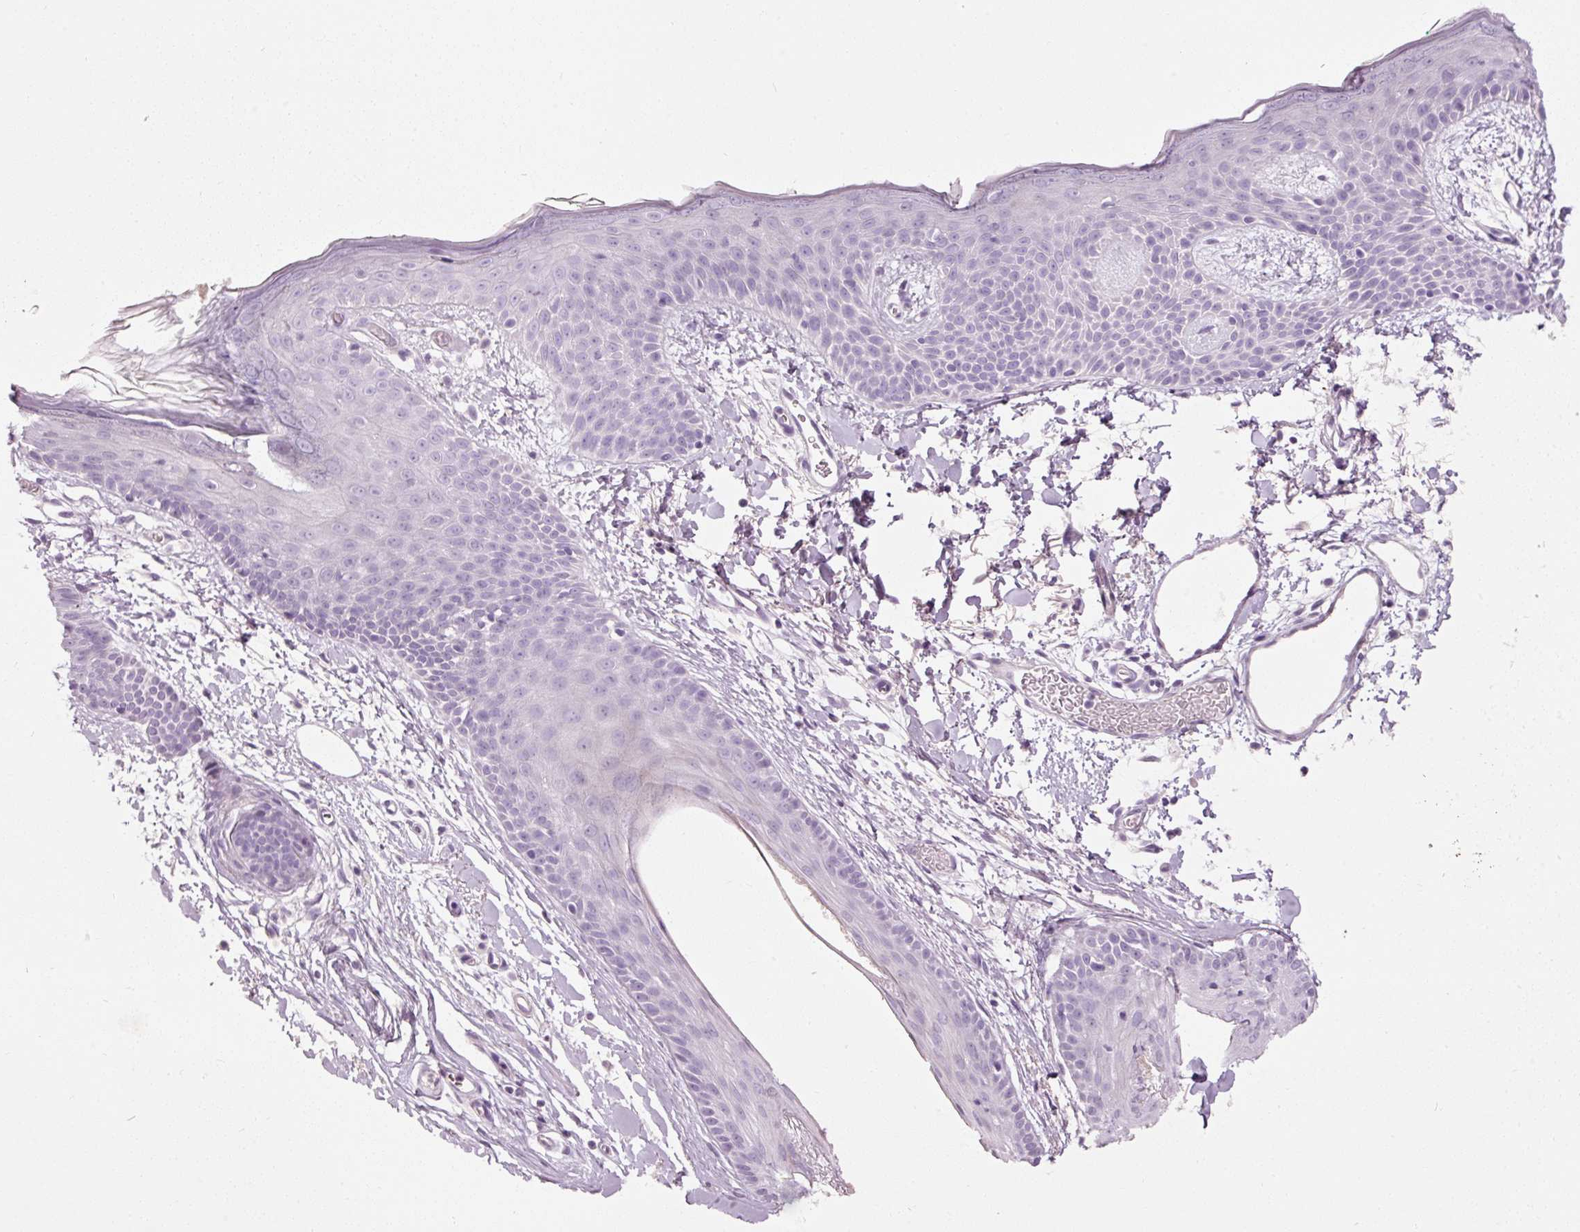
{"staining": {"intensity": "negative", "quantity": "none", "location": "none"}, "tissue": "skin", "cell_type": "Fibroblasts", "image_type": "normal", "snomed": [{"axis": "morphology", "description": "Normal tissue, NOS"}, {"axis": "topography", "description": "Skin"}], "caption": "DAB immunohistochemical staining of normal human skin displays no significant positivity in fibroblasts. (Brightfield microscopy of DAB (3,3'-diaminobenzidine) immunohistochemistry at high magnification).", "gene": "MUC5AC", "patient": {"sex": "male", "age": 79}}